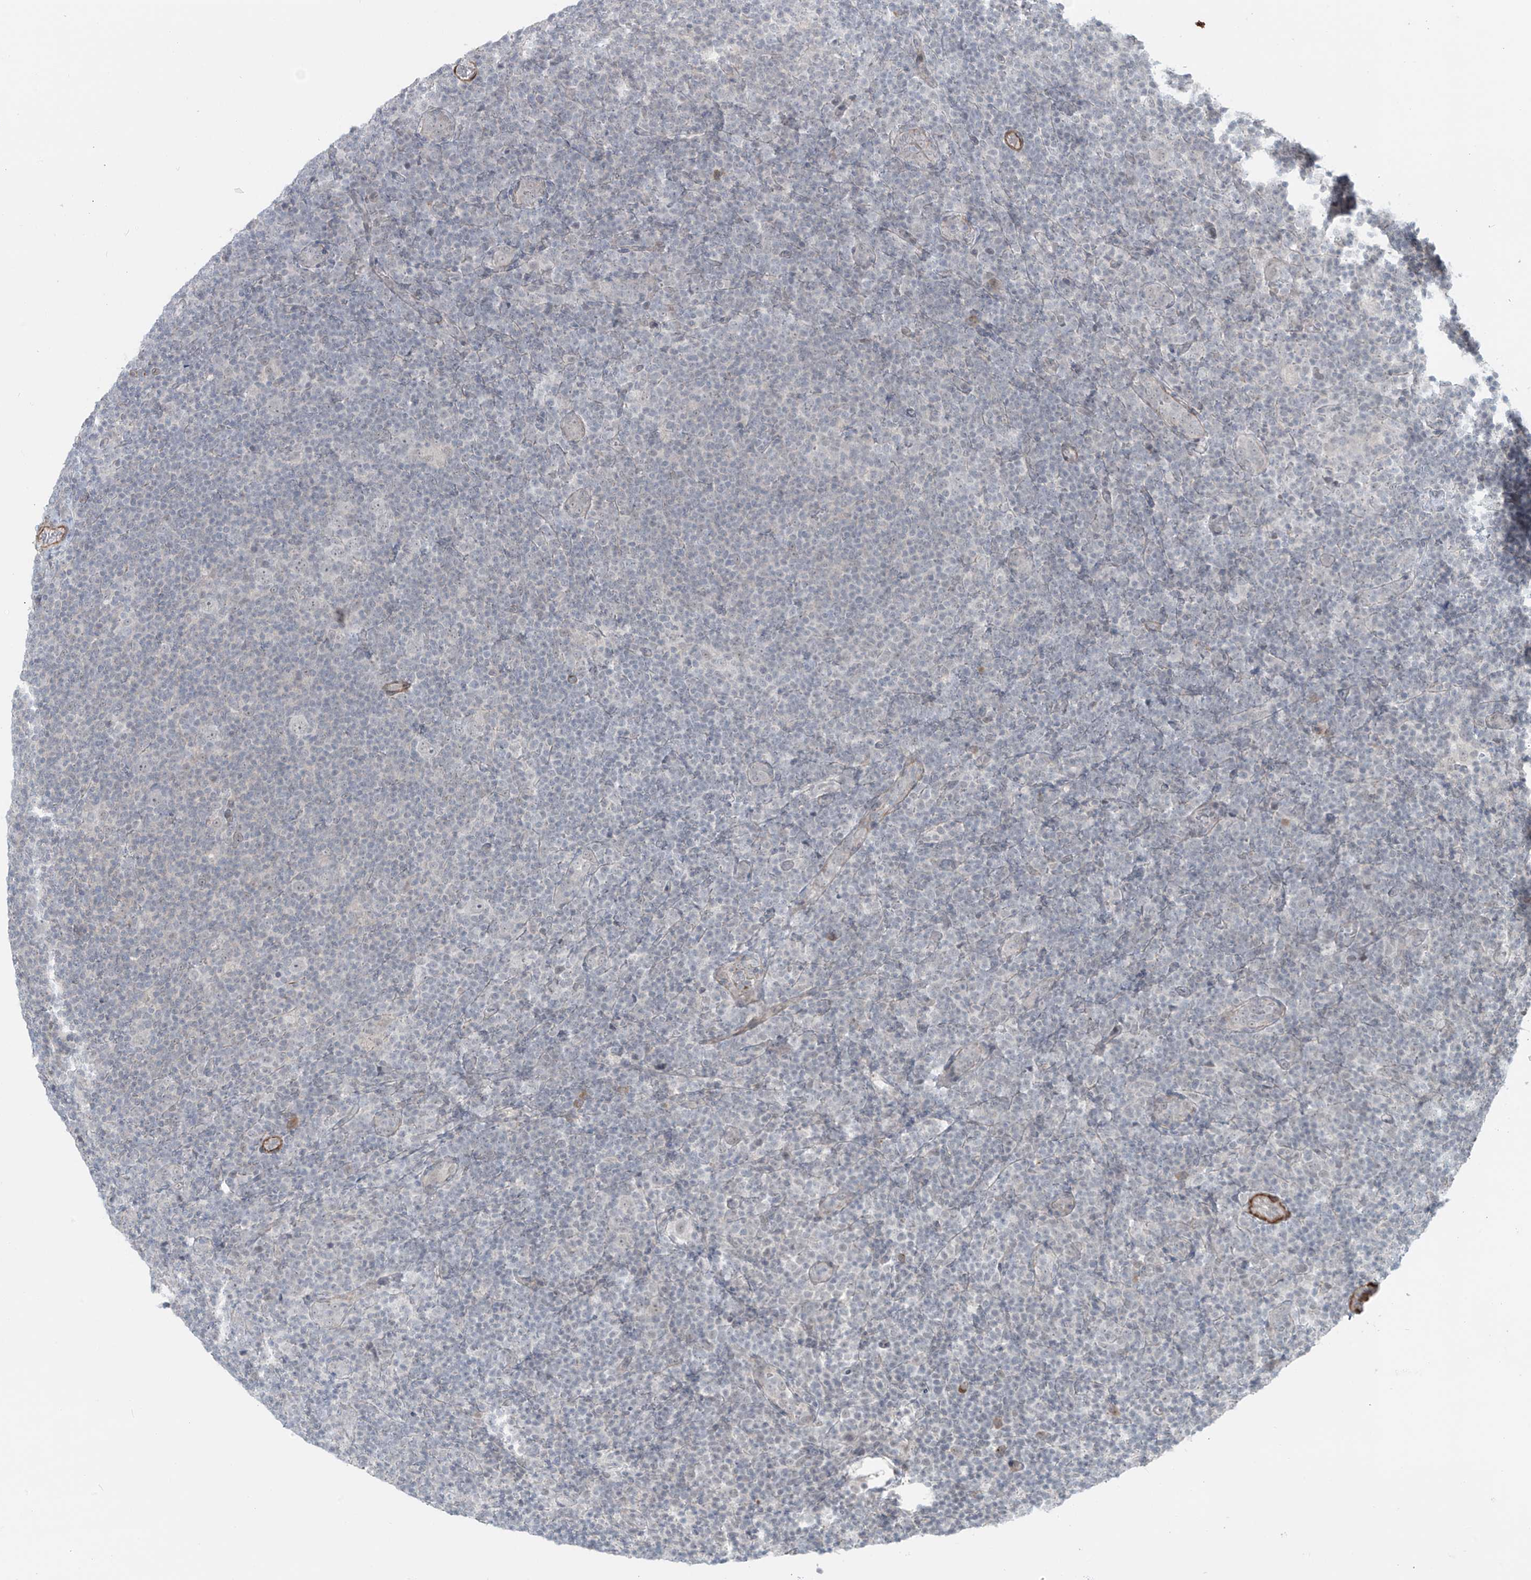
{"staining": {"intensity": "negative", "quantity": "none", "location": "none"}, "tissue": "lymphoma", "cell_type": "Tumor cells", "image_type": "cancer", "snomed": [{"axis": "morphology", "description": "Hodgkin's disease, NOS"}, {"axis": "topography", "description": "Lymph node"}], "caption": "DAB immunohistochemical staining of human Hodgkin's disease exhibits no significant positivity in tumor cells.", "gene": "RASGEF1A", "patient": {"sex": "female", "age": 57}}